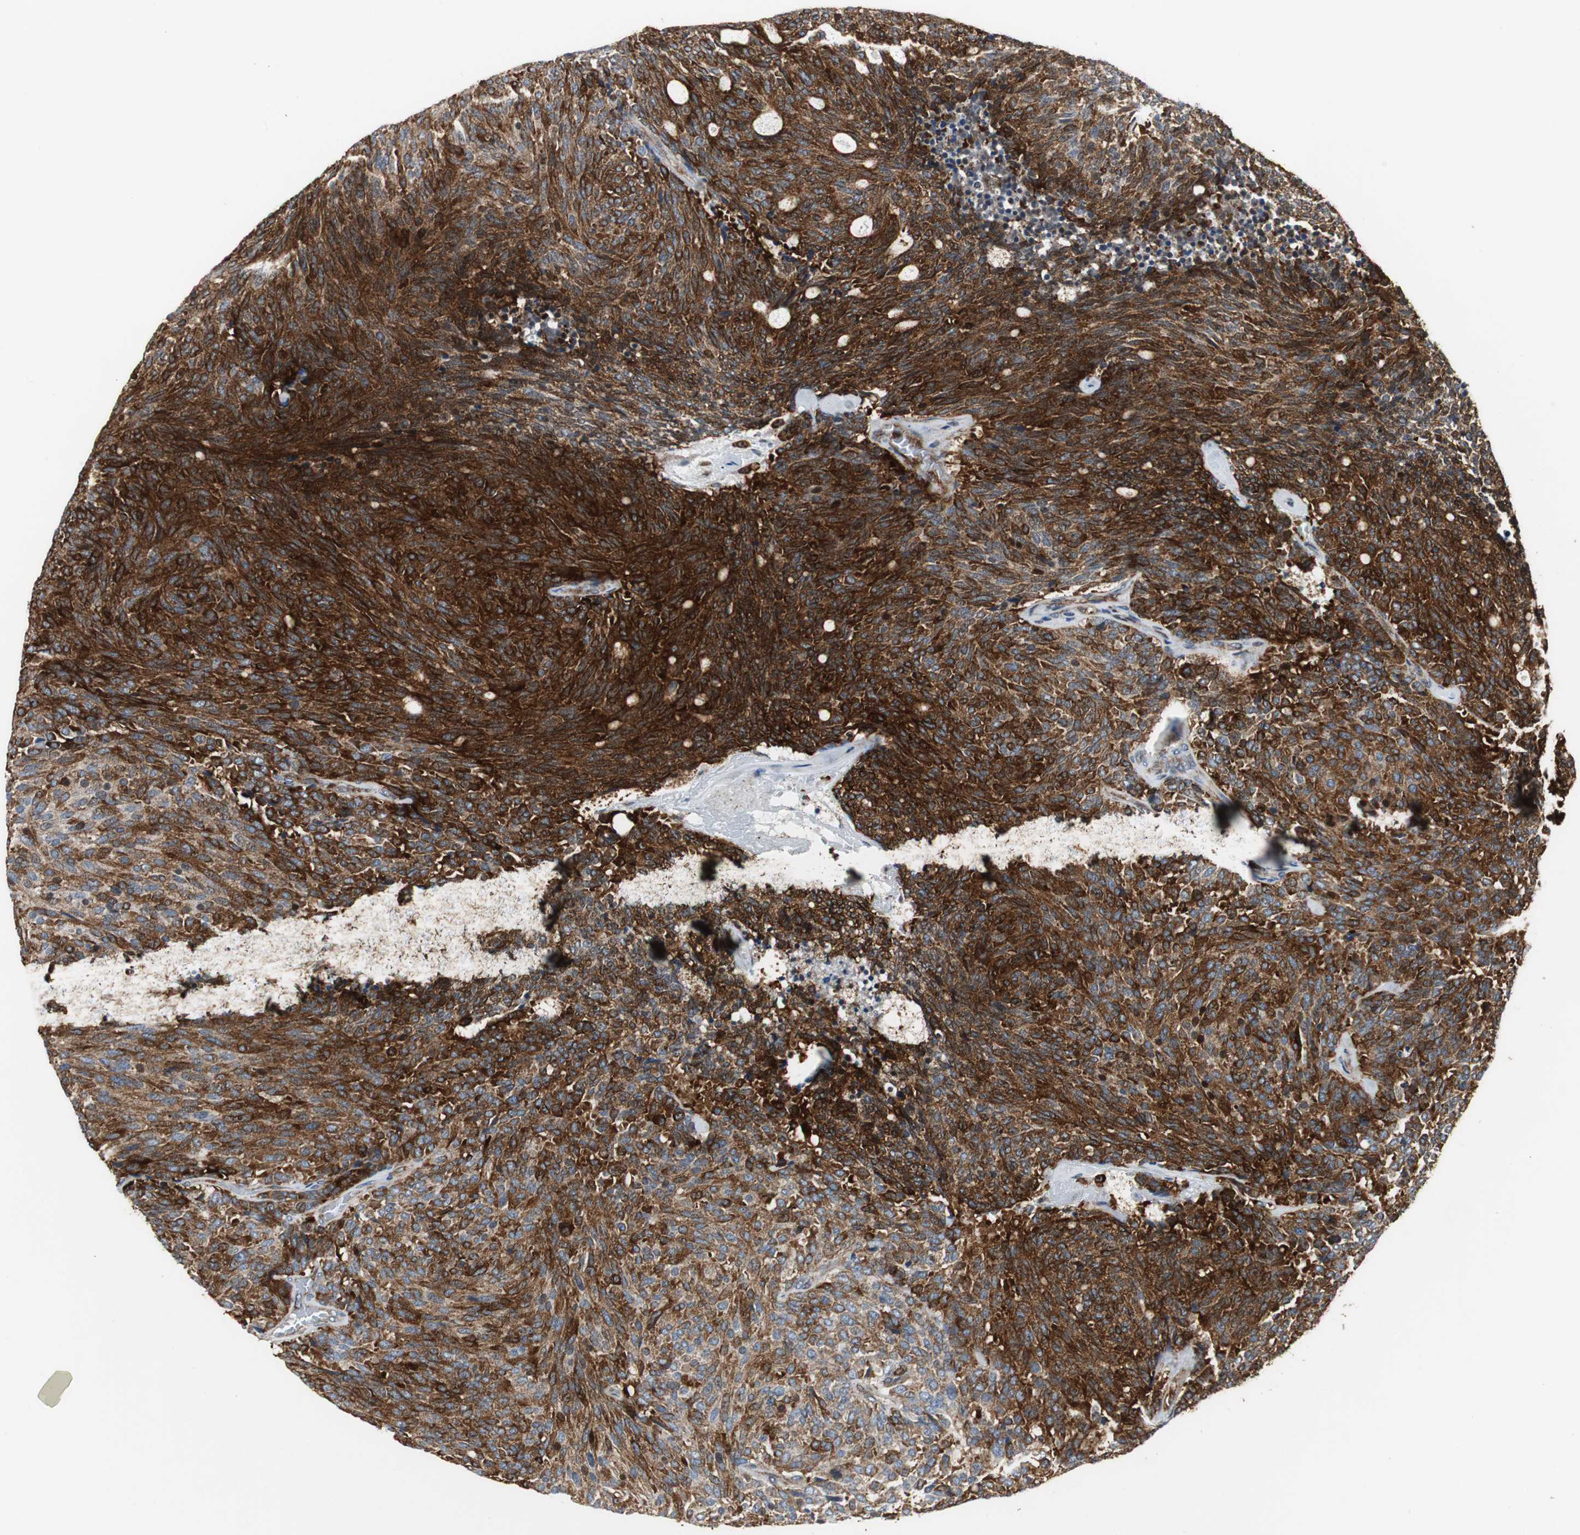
{"staining": {"intensity": "strong", "quantity": ">75%", "location": "cytoplasmic/membranous"}, "tissue": "carcinoid", "cell_type": "Tumor cells", "image_type": "cancer", "snomed": [{"axis": "morphology", "description": "Carcinoid, malignant, NOS"}, {"axis": "topography", "description": "Pancreas"}], "caption": "Malignant carcinoid stained for a protein (brown) shows strong cytoplasmic/membranous positive staining in about >75% of tumor cells.", "gene": "TUBA4A", "patient": {"sex": "female", "age": 54}}